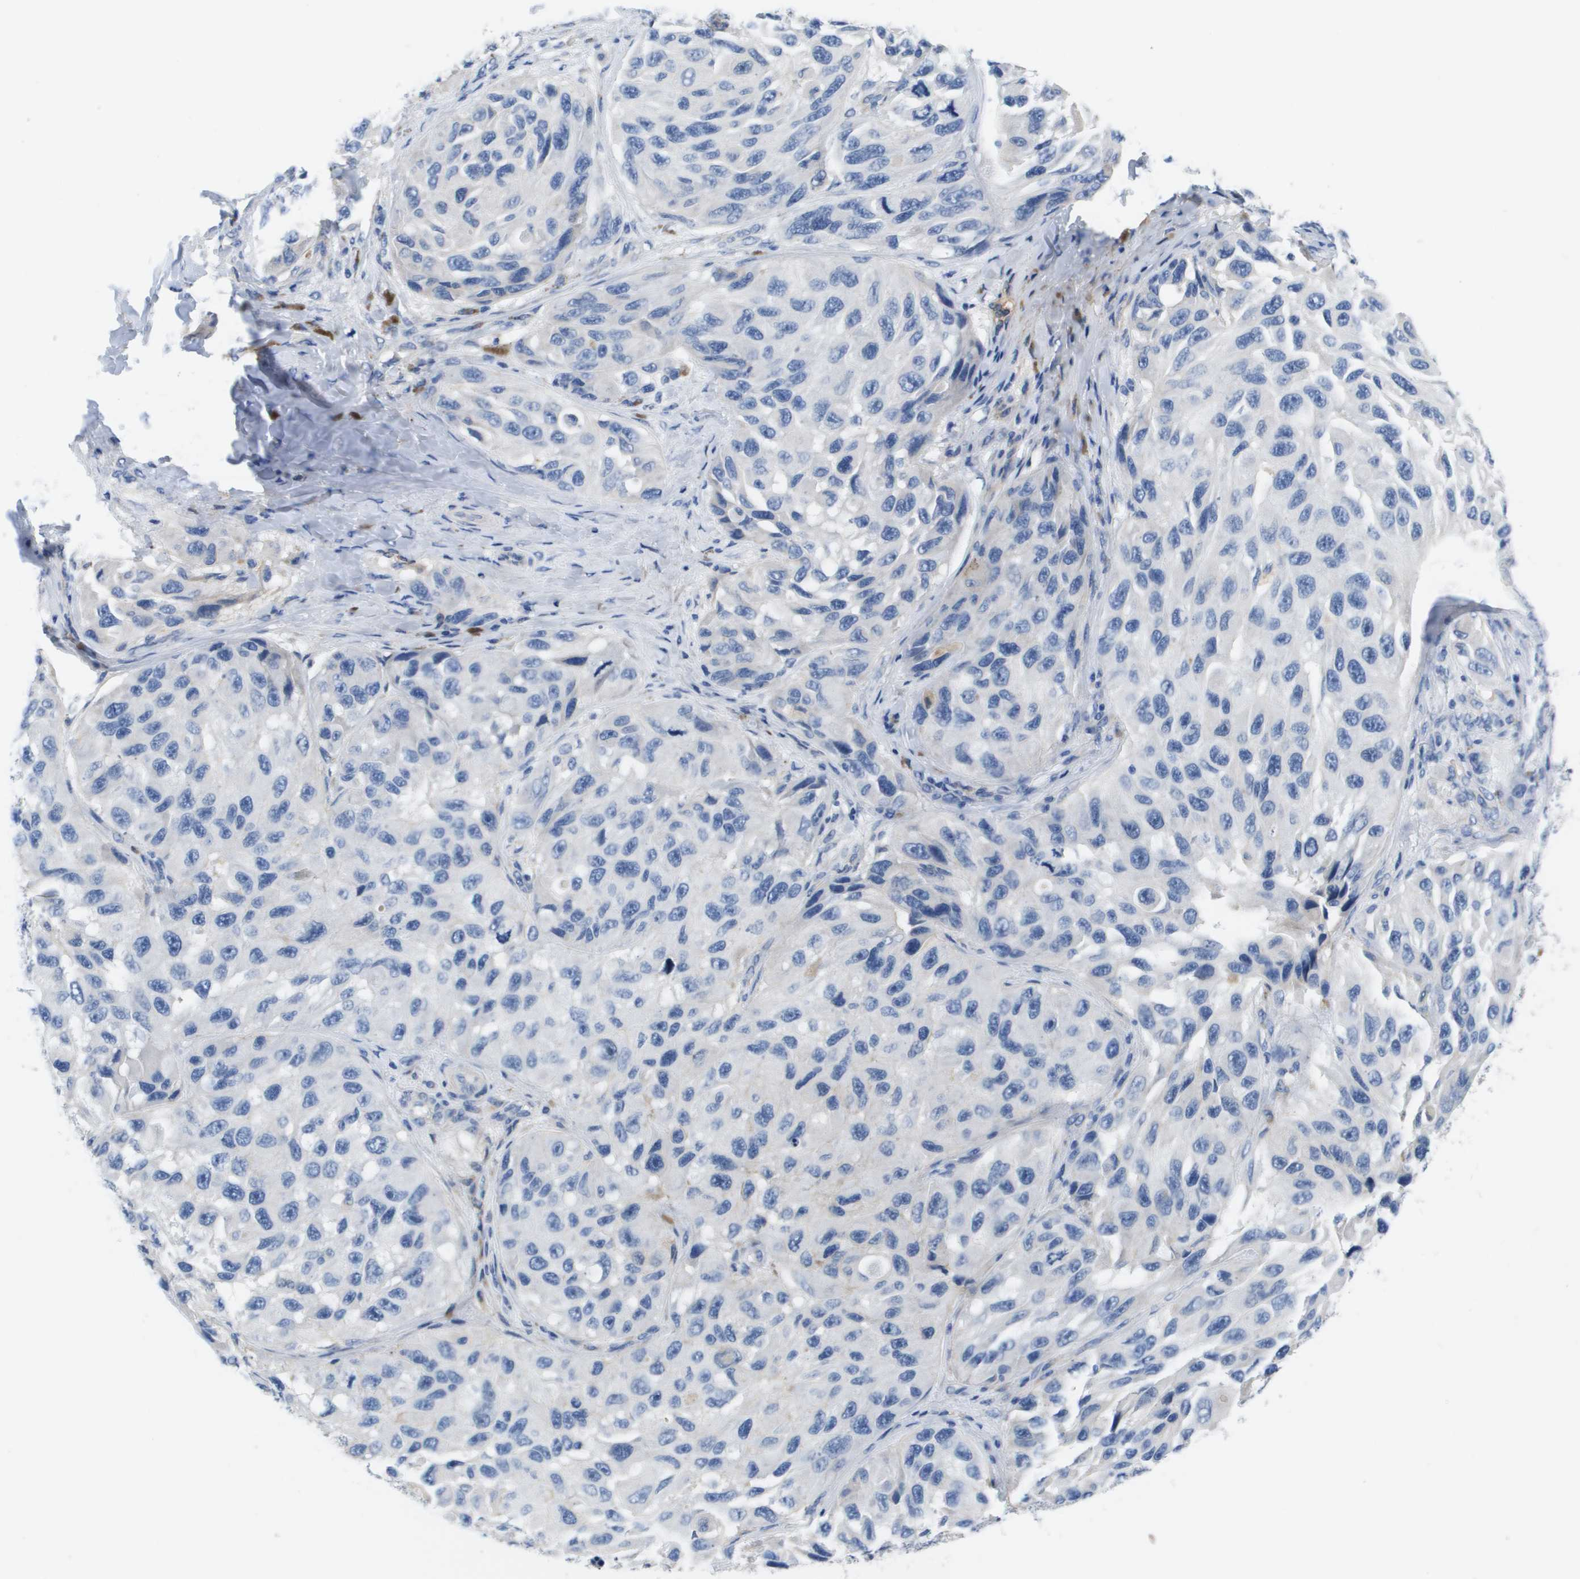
{"staining": {"intensity": "negative", "quantity": "none", "location": "none"}, "tissue": "melanoma", "cell_type": "Tumor cells", "image_type": "cancer", "snomed": [{"axis": "morphology", "description": "Malignant melanoma, NOS"}, {"axis": "topography", "description": "Skin"}], "caption": "Tumor cells show no significant protein expression in melanoma.", "gene": "APOA1", "patient": {"sex": "female", "age": 73}}